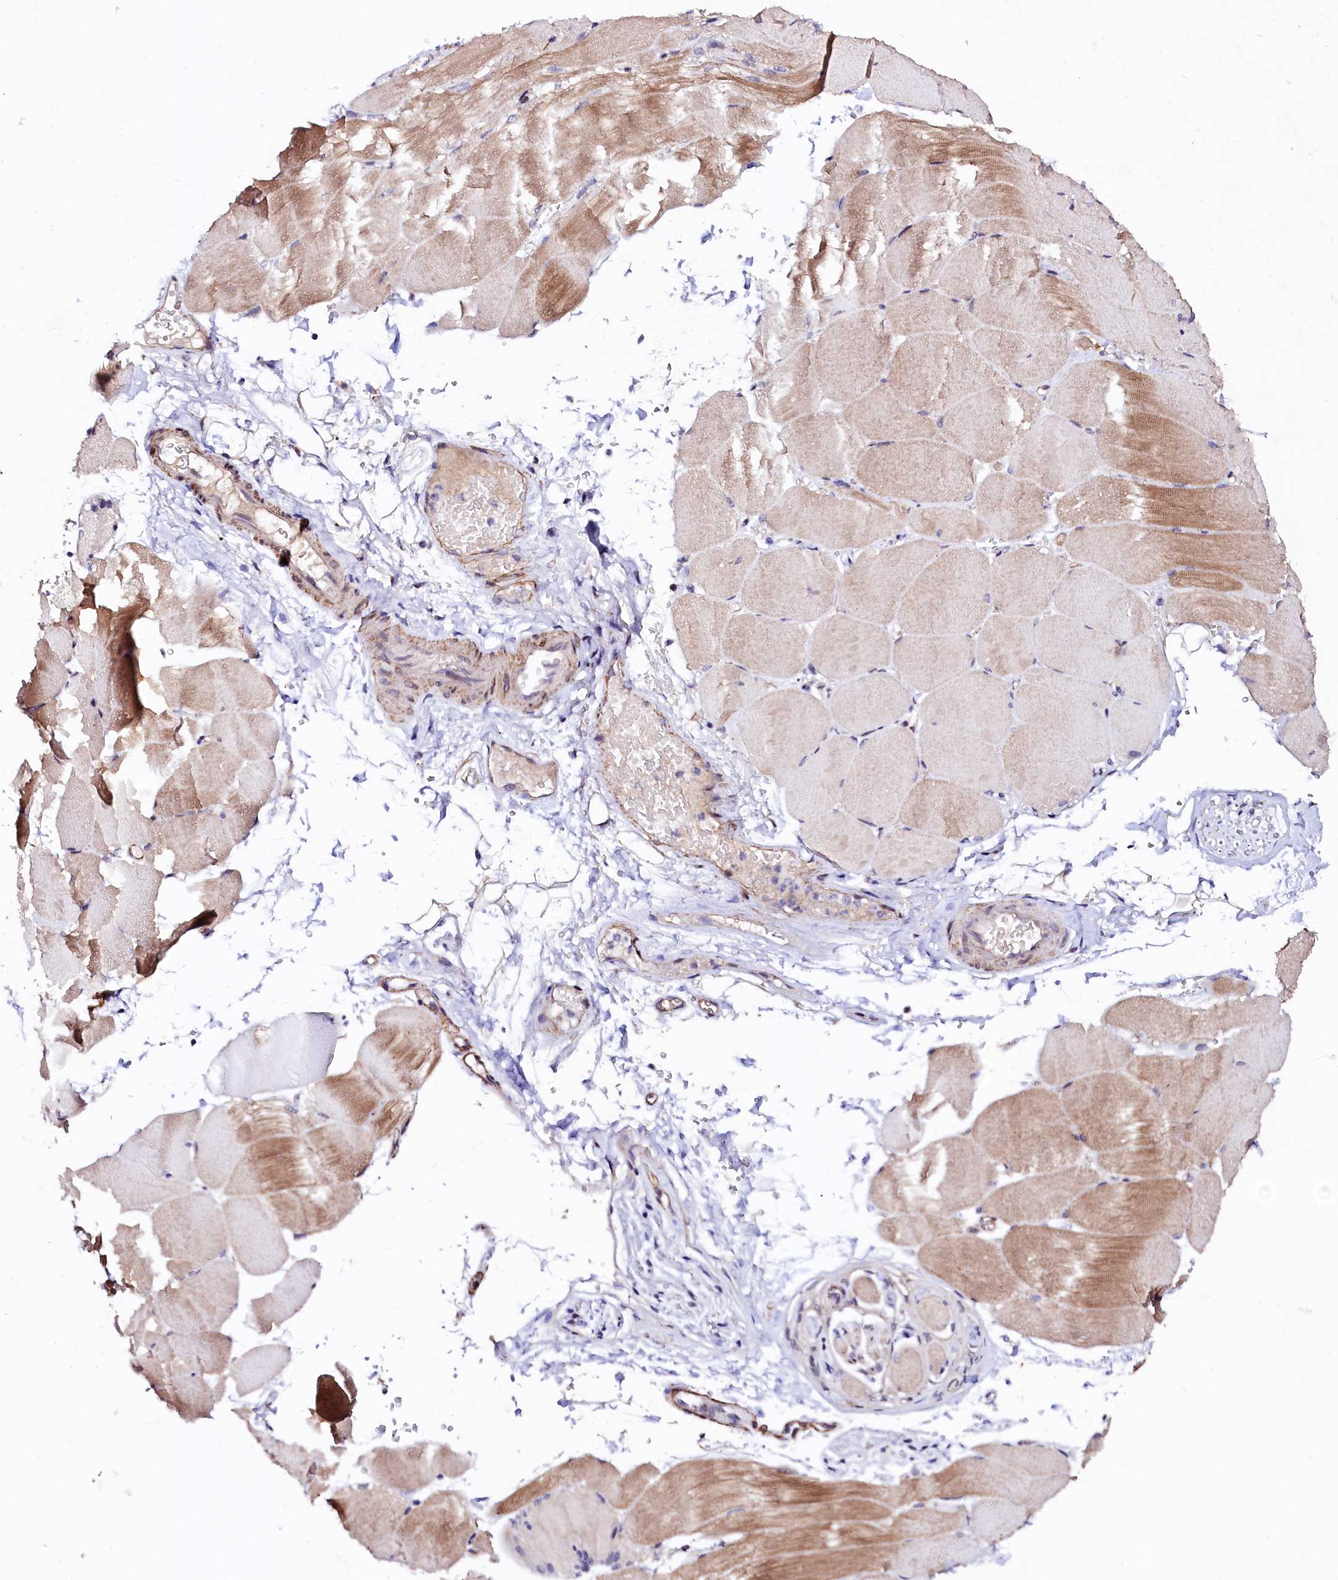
{"staining": {"intensity": "weak", "quantity": "25%-75%", "location": "cytoplasmic/membranous"}, "tissue": "skeletal muscle", "cell_type": "Myocytes", "image_type": "normal", "snomed": [{"axis": "morphology", "description": "Normal tissue, NOS"}, {"axis": "topography", "description": "Skeletal muscle"}, {"axis": "topography", "description": "Parathyroid gland"}], "caption": "A micrograph of human skeletal muscle stained for a protein displays weak cytoplasmic/membranous brown staining in myocytes. (DAB IHC with brightfield microscopy, high magnification).", "gene": "GPR176", "patient": {"sex": "female", "age": 37}}